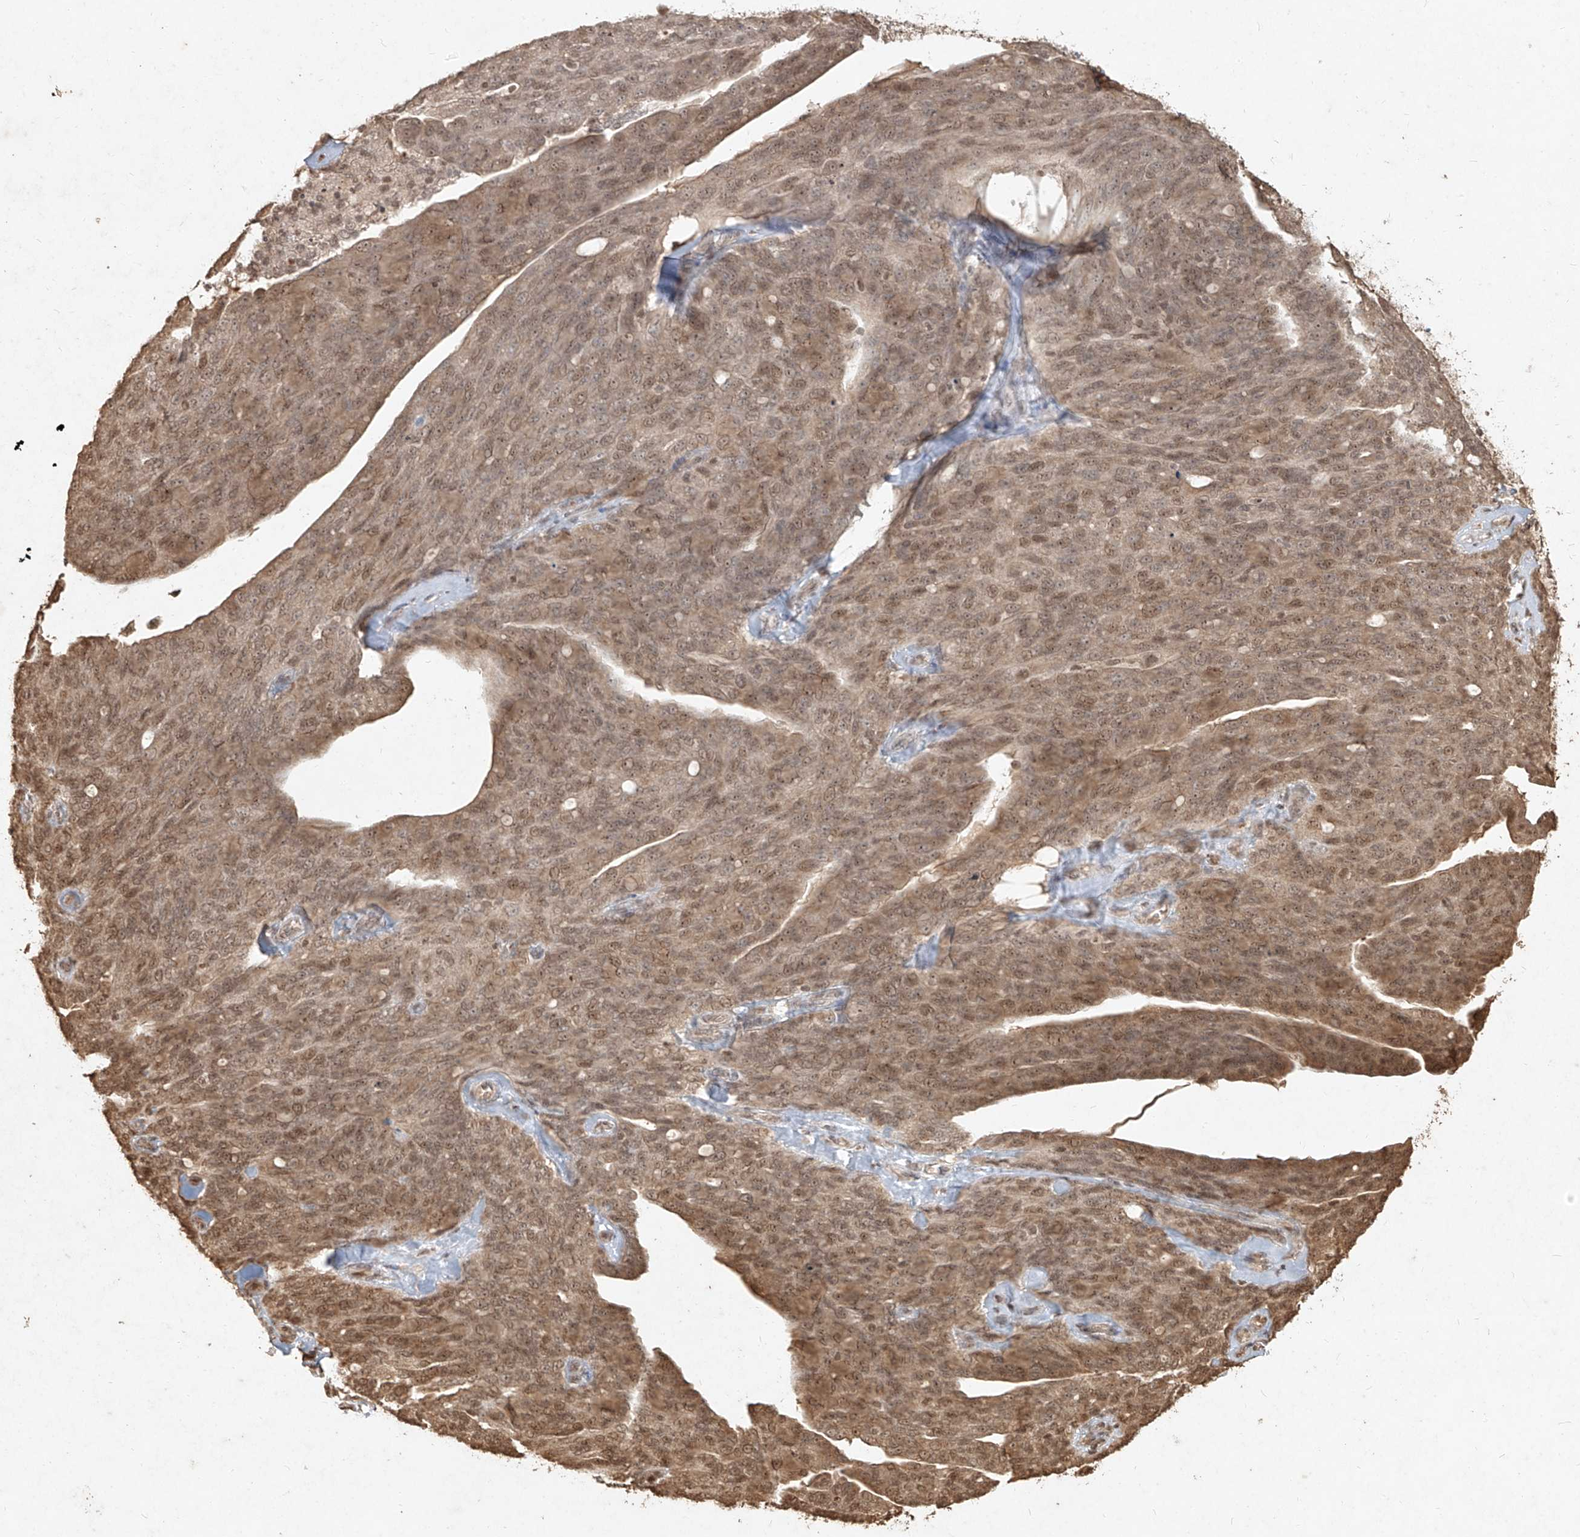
{"staining": {"intensity": "moderate", "quantity": ">75%", "location": "cytoplasmic/membranous,nuclear"}, "tissue": "ovarian cancer", "cell_type": "Tumor cells", "image_type": "cancer", "snomed": [{"axis": "morphology", "description": "Carcinoma, endometroid"}, {"axis": "topography", "description": "Ovary"}], "caption": "Immunohistochemistry staining of ovarian cancer, which shows medium levels of moderate cytoplasmic/membranous and nuclear staining in approximately >75% of tumor cells indicating moderate cytoplasmic/membranous and nuclear protein expression. The staining was performed using DAB (brown) for protein detection and nuclei were counterstained in hematoxylin (blue).", "gene": "UBE2K", "patient": {"sex": "female", "age": 60}}